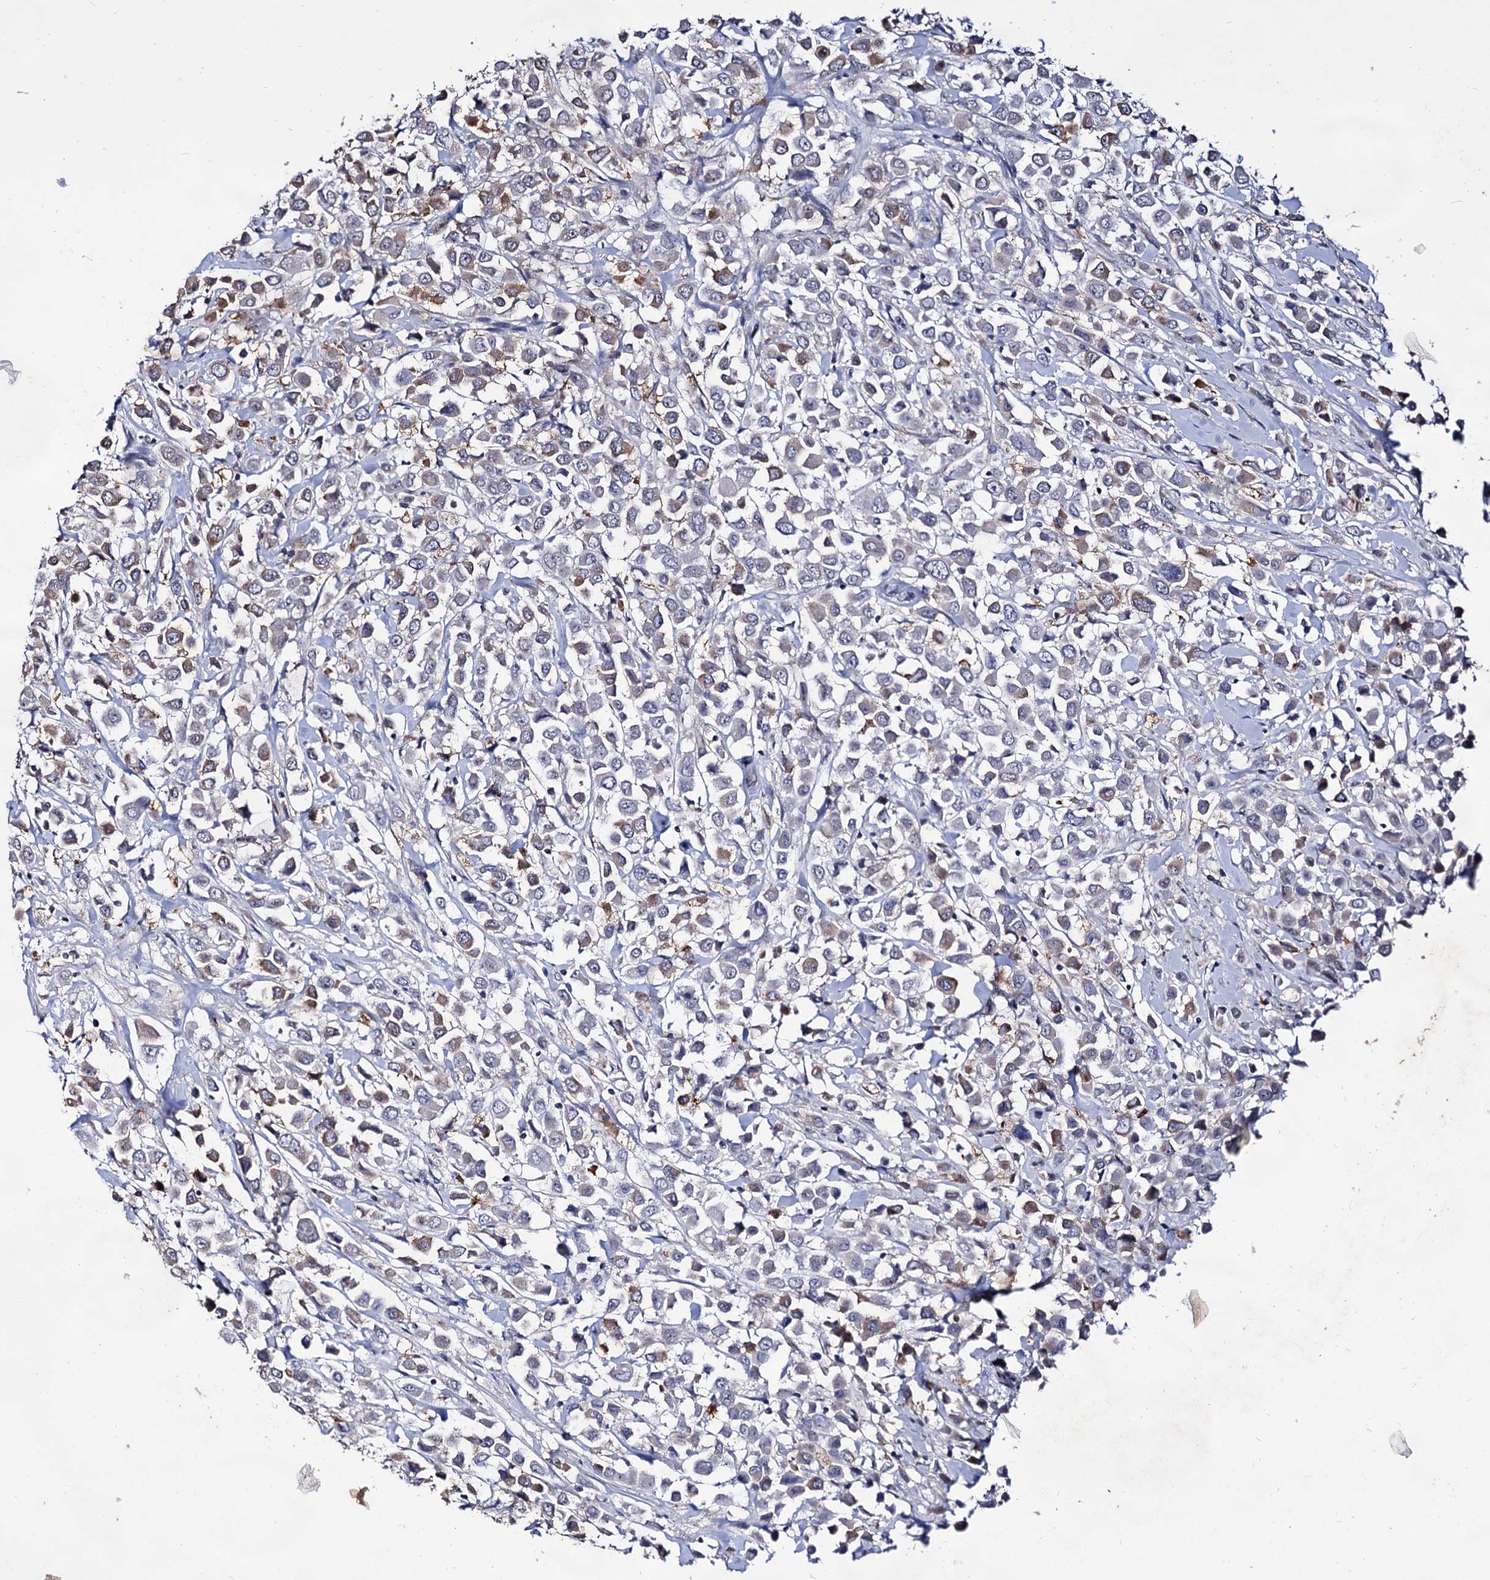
{"staining": {"intensity": "moderate", "quantity": "25%-75%", "location": "cytoplasmic/membranous"}, "tissue": "breast cancer", "cell_type": "Tumor cells", "image_type": "cancer", "snomed": [{"axis": "morphology", "description": "Duct carcinoma"}, {"axis": "topography", "description": "Breast"}], "caption": "Breast infiltrating ductal carcinoma stained for a protein (brown) exhibits moderate cytoplasmic/membranous positive positivity in about 25%-75% of tumor cells.", "gene": "ARFIP2", "patient": {"sex": "female", "age": 61}}